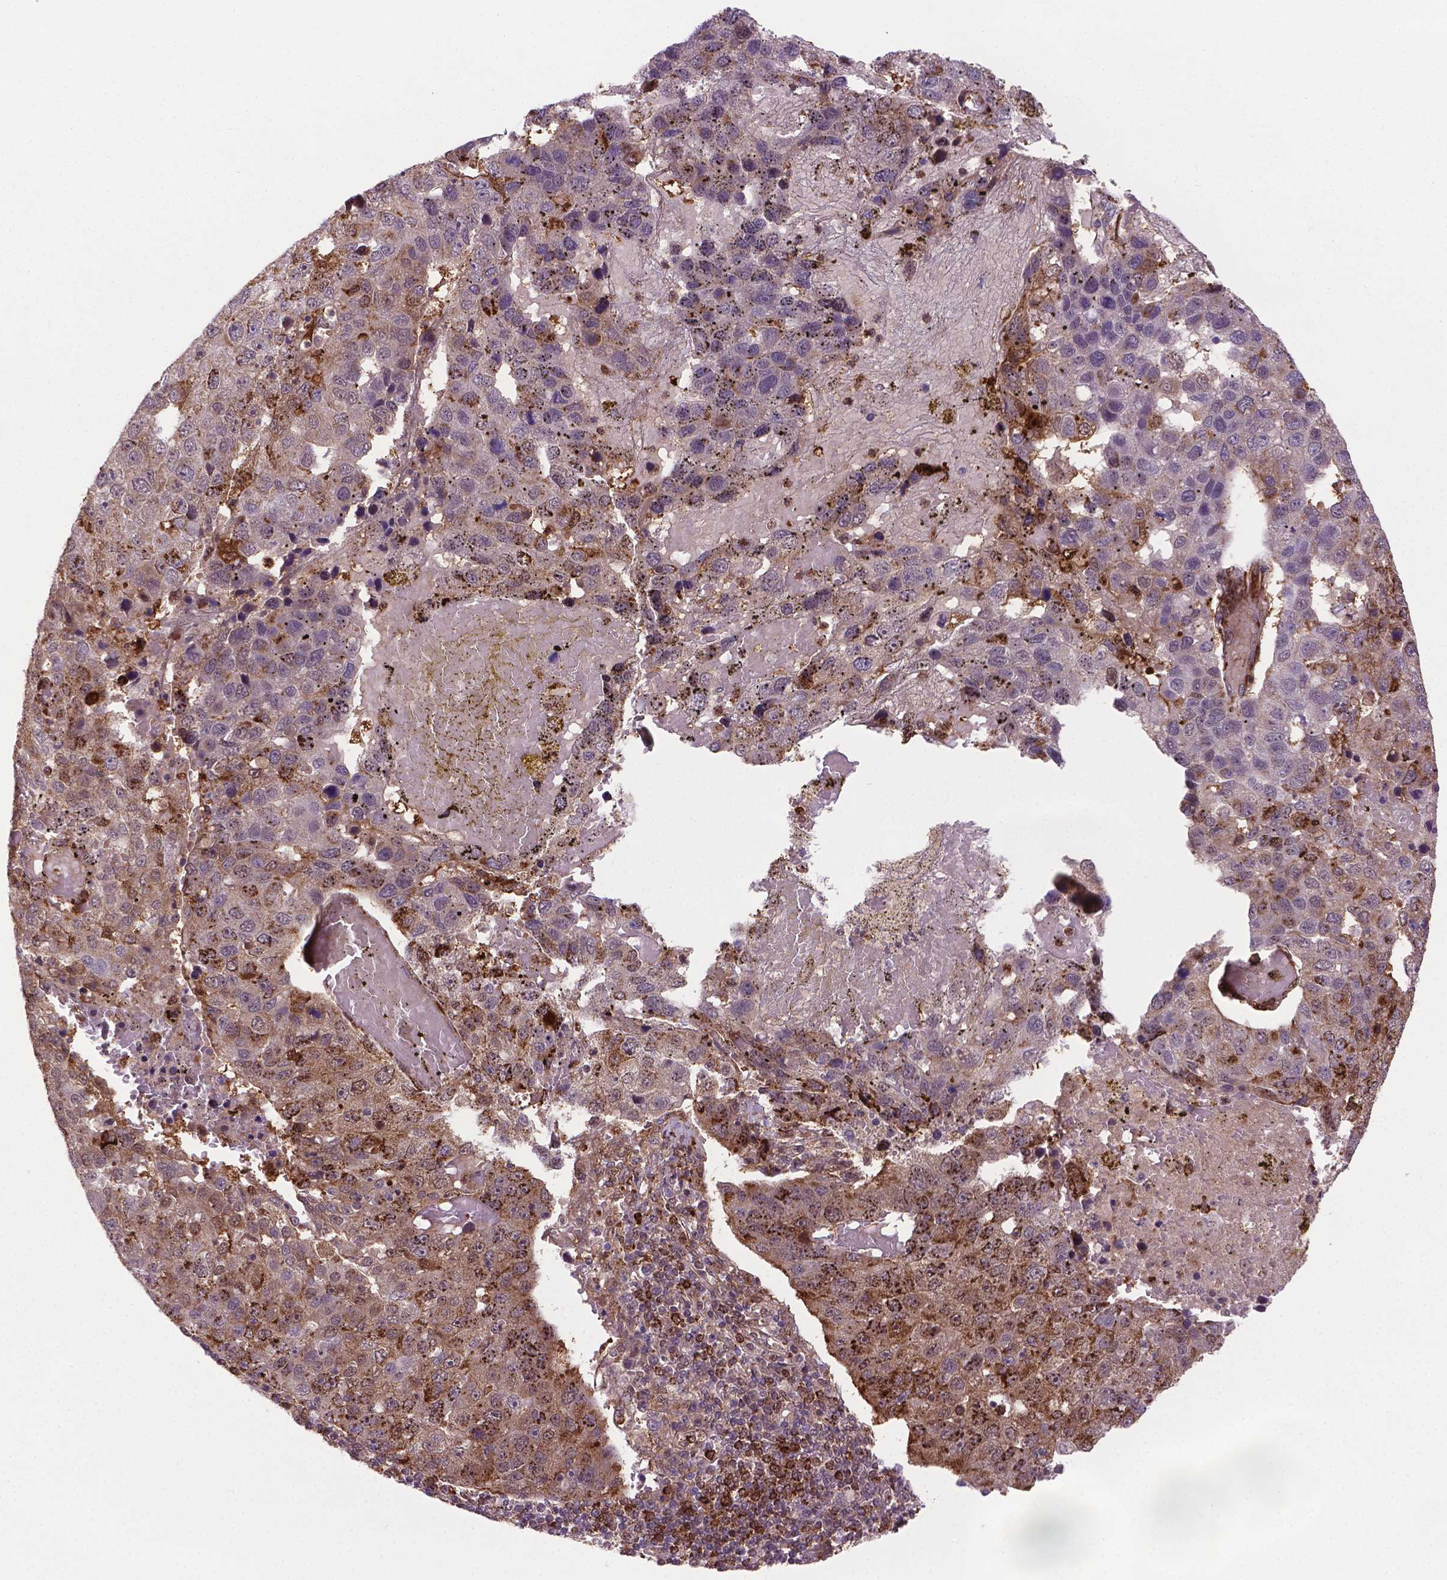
{"staining": {"intensity": "moderate", "quantity": "<25%", "location": "cytoplasmic/membranous,nuclear"}, "tissue": "pancreatic cancer", "cell_type": "Tumor cells", "image_type": "cancer", "snomed": [{"axis": "morphology", "description": "Adenocarcinoma, NOS"}, {"axis": "topography", "description": "Pancreas"}], "caption": "Protein staining of pancreatic adenocarcinoma tissue shows moderate cytoplasmic/membranous and nuclear staining in about <25% of tumor cells. (DAB = brown stain, brightfield microscopy at high magnification).", "gene": "PLIN3", "patient": {"sex": "female", "age": 61}}